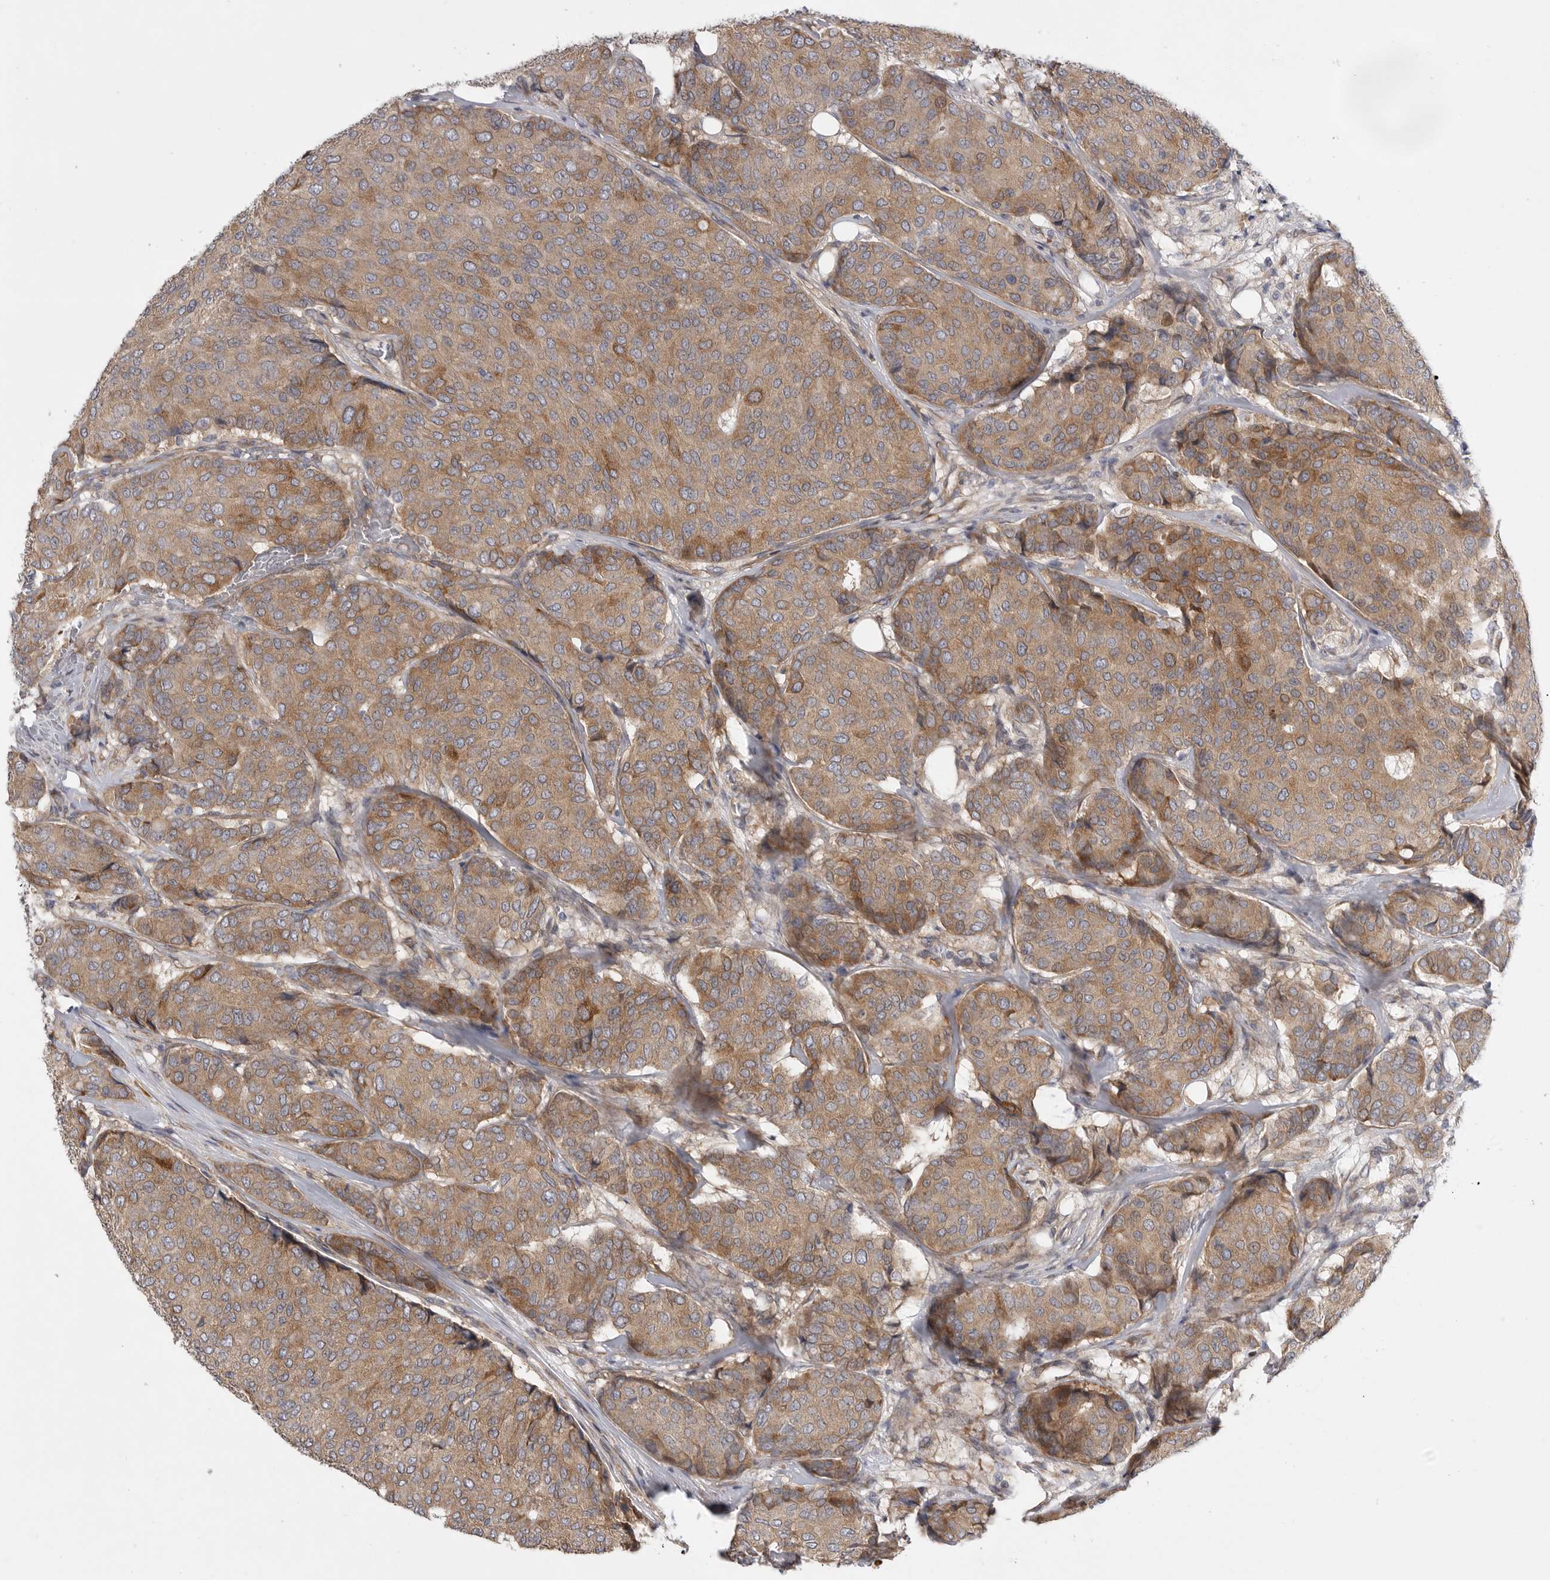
{"staining": {"intensity": "moderate", "quantity": ">75%", "location": "cytoplasmic/membranous"}, "tissue": "breast cancer", "cell_type": "Tumor cells", "image_type": "cancer", "snomed": [{"axis": "morphology", "description": "Duct carcinoma"}, {"axis": "topography", "description": "Breast"}], "caption": "A high-resolution image shows immunohistochemistry (IHC) staining of breast infiltrating ductal carcinoma, which reveals moderate cytoplasmic/membranous expression in approximately >75% of tumor cells.", "gene": "FBXO43", "patient": {"sex": "female", "age": 75}}